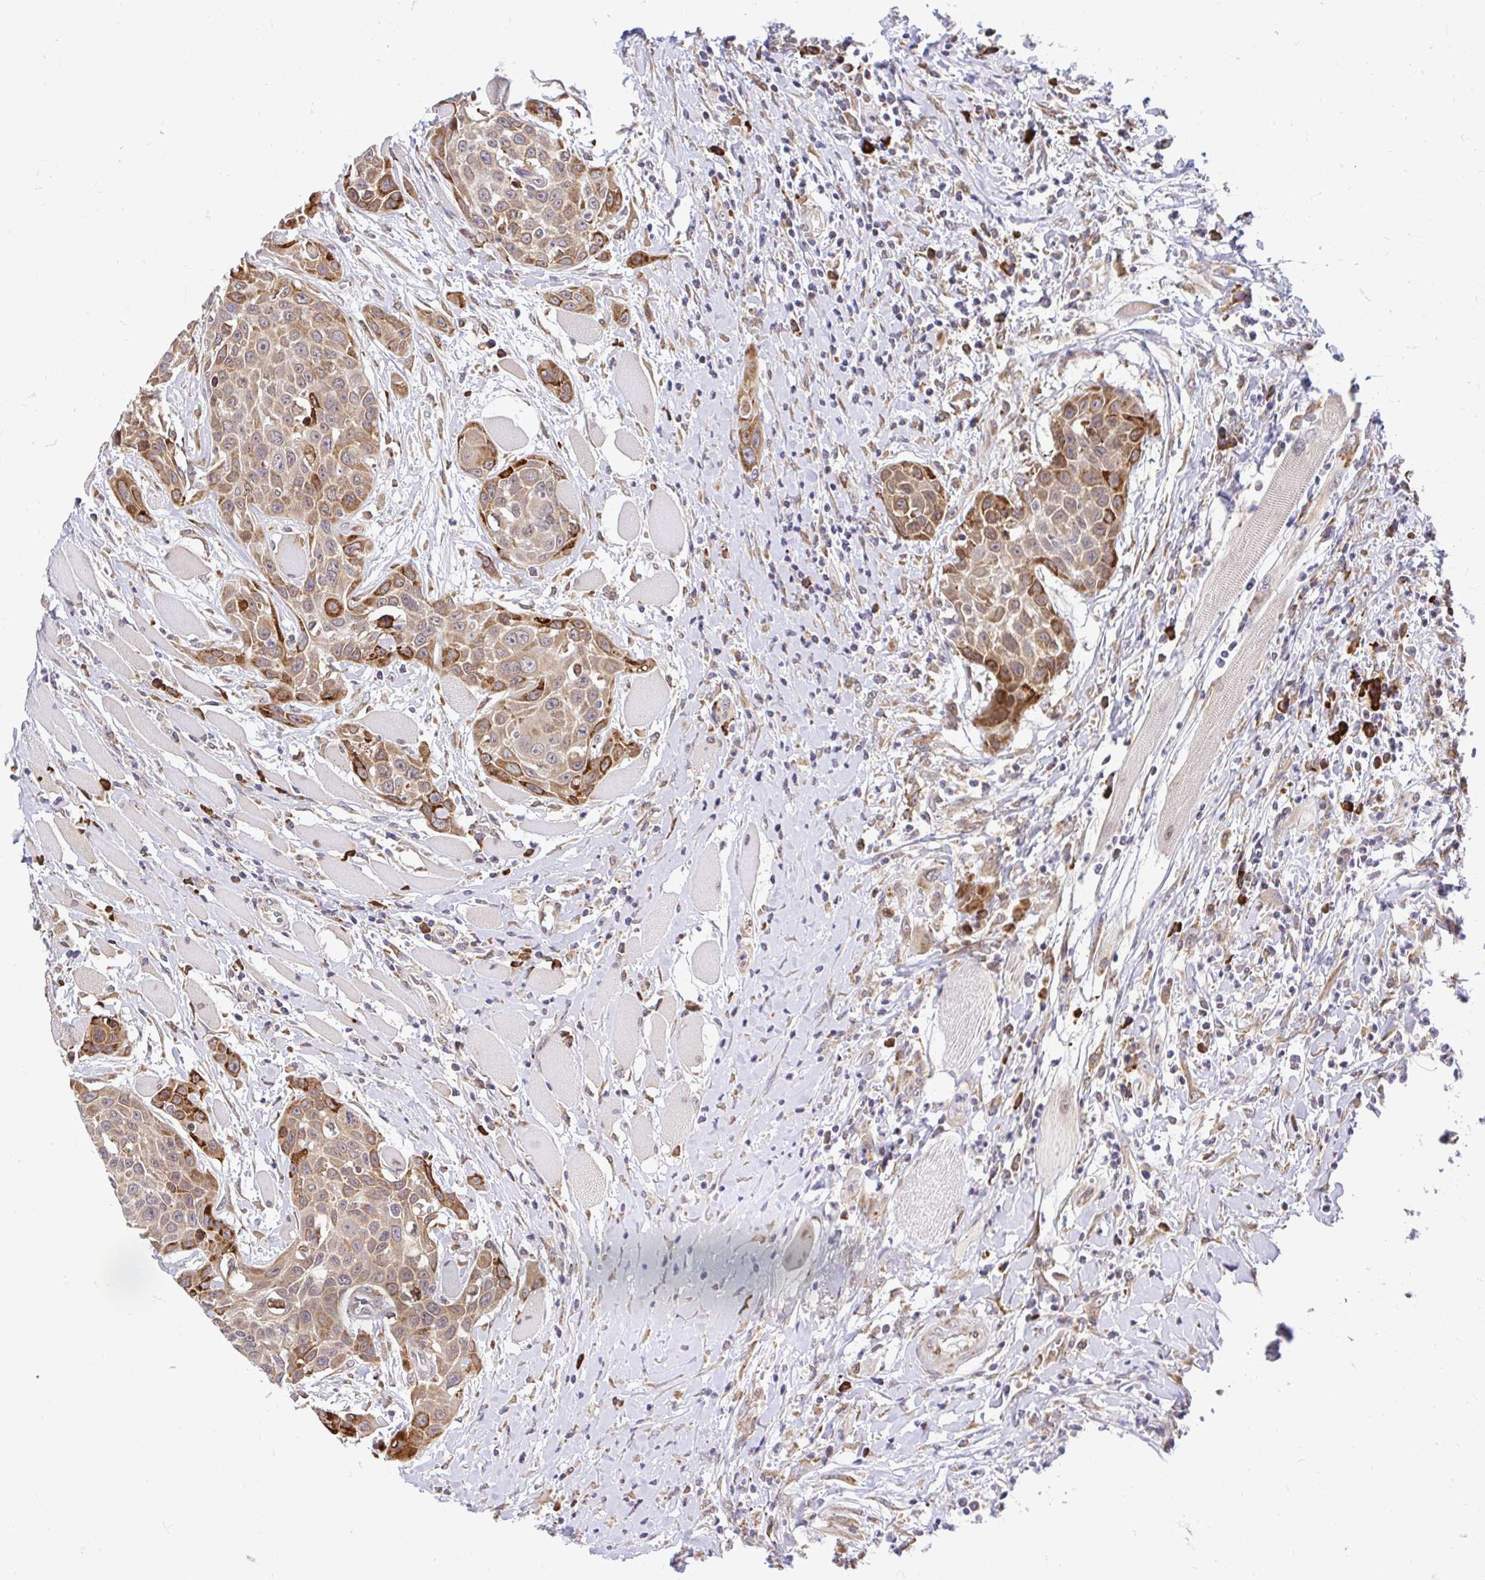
{"staining": {"intensity": "moderate", "quantity": "25%-75%", "location": "cytoplasmic/membranous"}, "tissue": "head and neck cancer", "cell_type": "Tumor cells", "image_type": "cancer", "snomed": [{"axis": "morphology", "description": "Squamous cell carcinoma, NOS"}, {"axis": "topography", "description": "Head-Neck"}], "caption": "IHC histopathology image of neoplastic tissue: head and neck cancer (squamous cell carcinoma) stained using IHC displays medium levels of moderate protein expression localized specifically in the cytoplasmic/membranous of tumor cells, appearing as a cytoplasmic/membranous brown color.", "gene": "NAALAD2", "patient": {"sex": "female", "age": 73}}